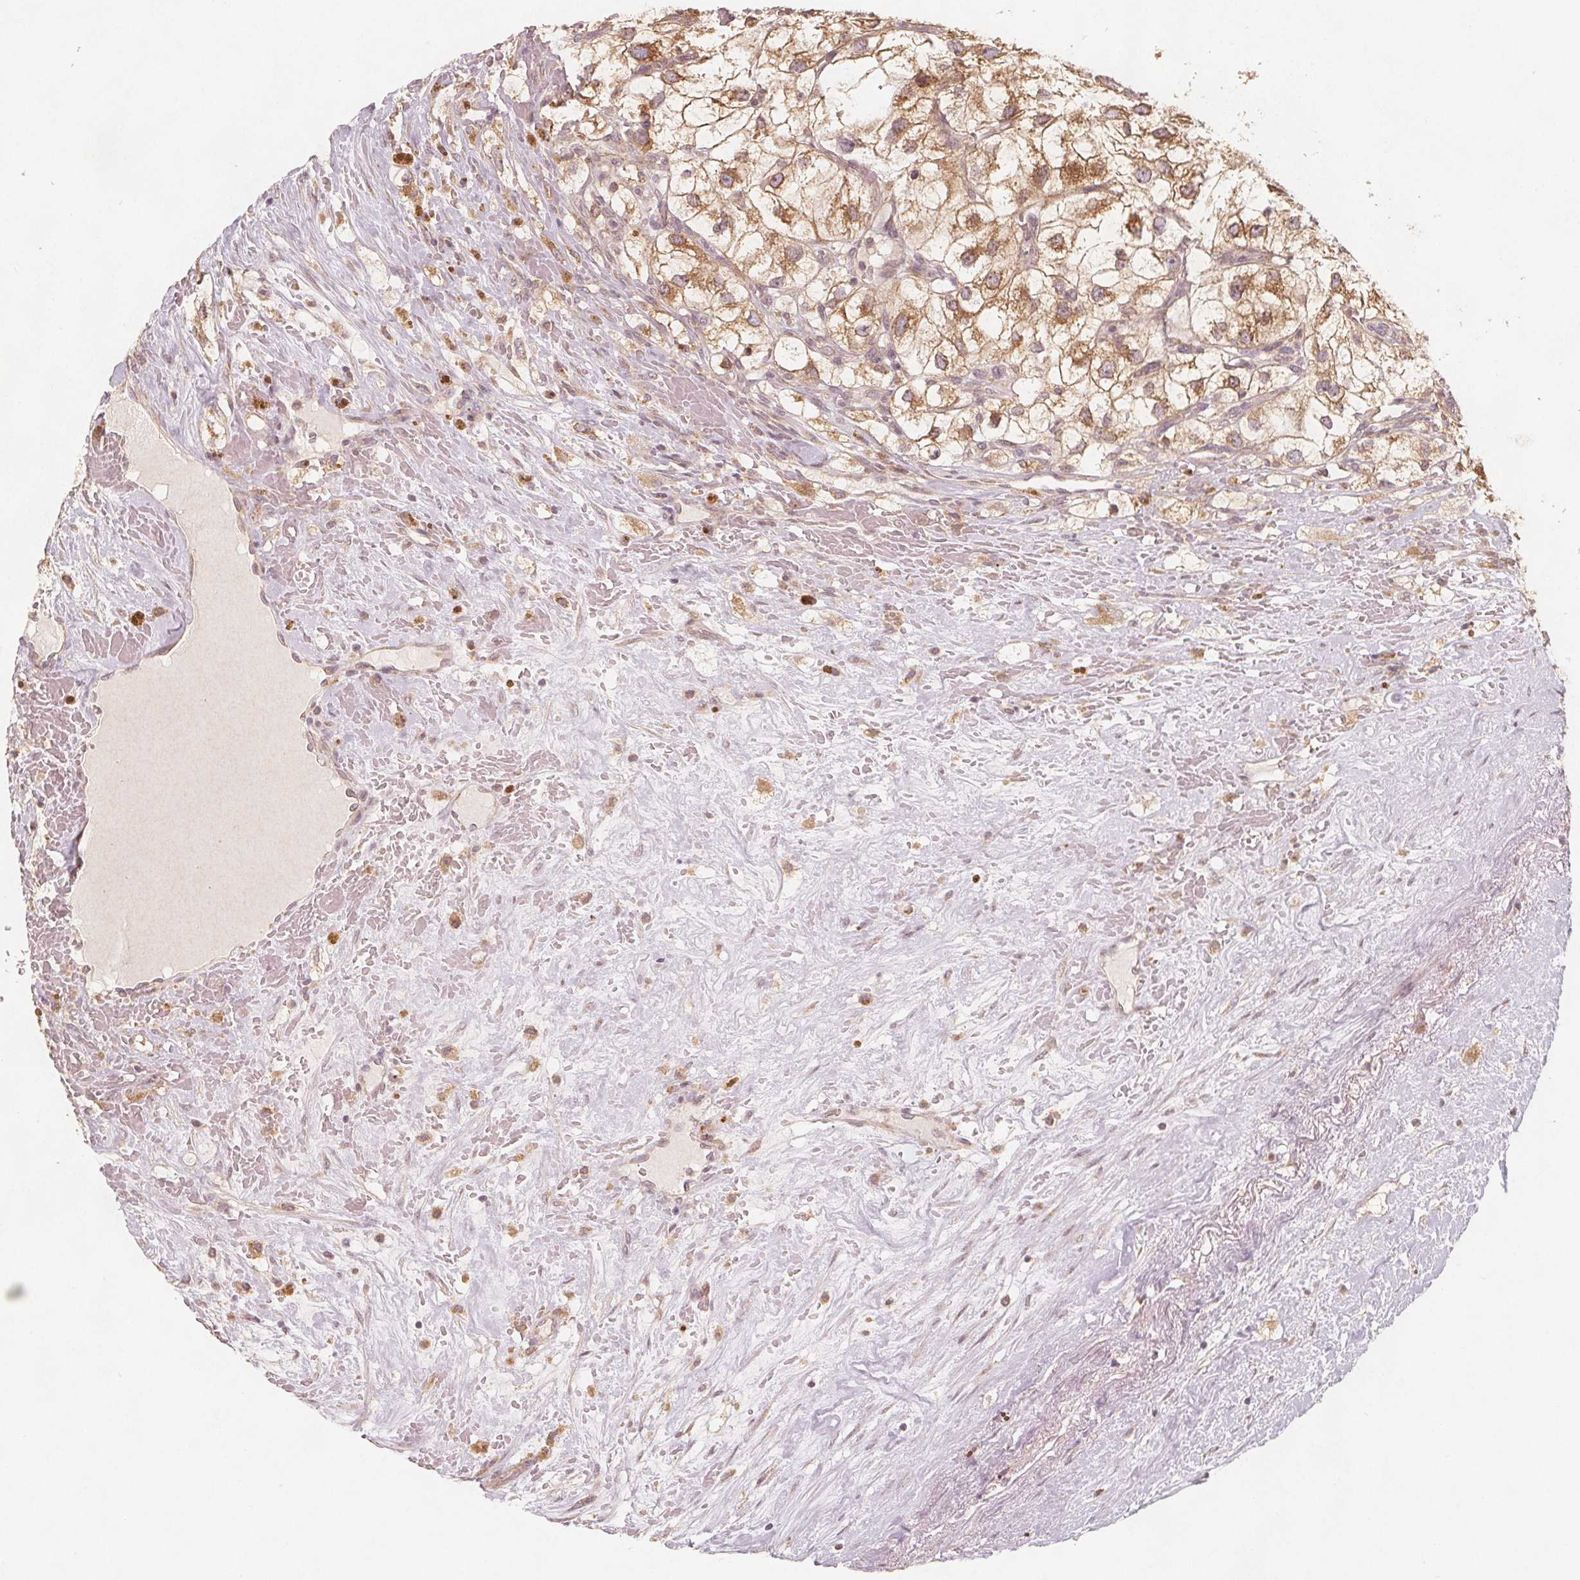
{"staining": {"intensity": "moderate", "quantity": ">75%", "location": "cytoplasmic/membranous"}, "tissue": "renal cancer", "cell_type": "Tumor cells", "image_type": "cancer", "snomed": [{"axis": "morphology", "description": "Adenocarcinoma, NOS"}, {"axis": "topography", "description": "Kidney"}], "caption": "Immunohistochemical staining of renal adenocarcinoma demonstrates medium levels of moderate cytoplasmic/membranous protein expression in about >75% of tumor cells. The protein of interest is stained brown, and the nuclei are stained in blue (DAB (3,3'-diaminobenzidine) IHC with brightfield microscopy, high magnification).", "gene": "NCSTN", "patient": {"sex": "male", "age": 59}}